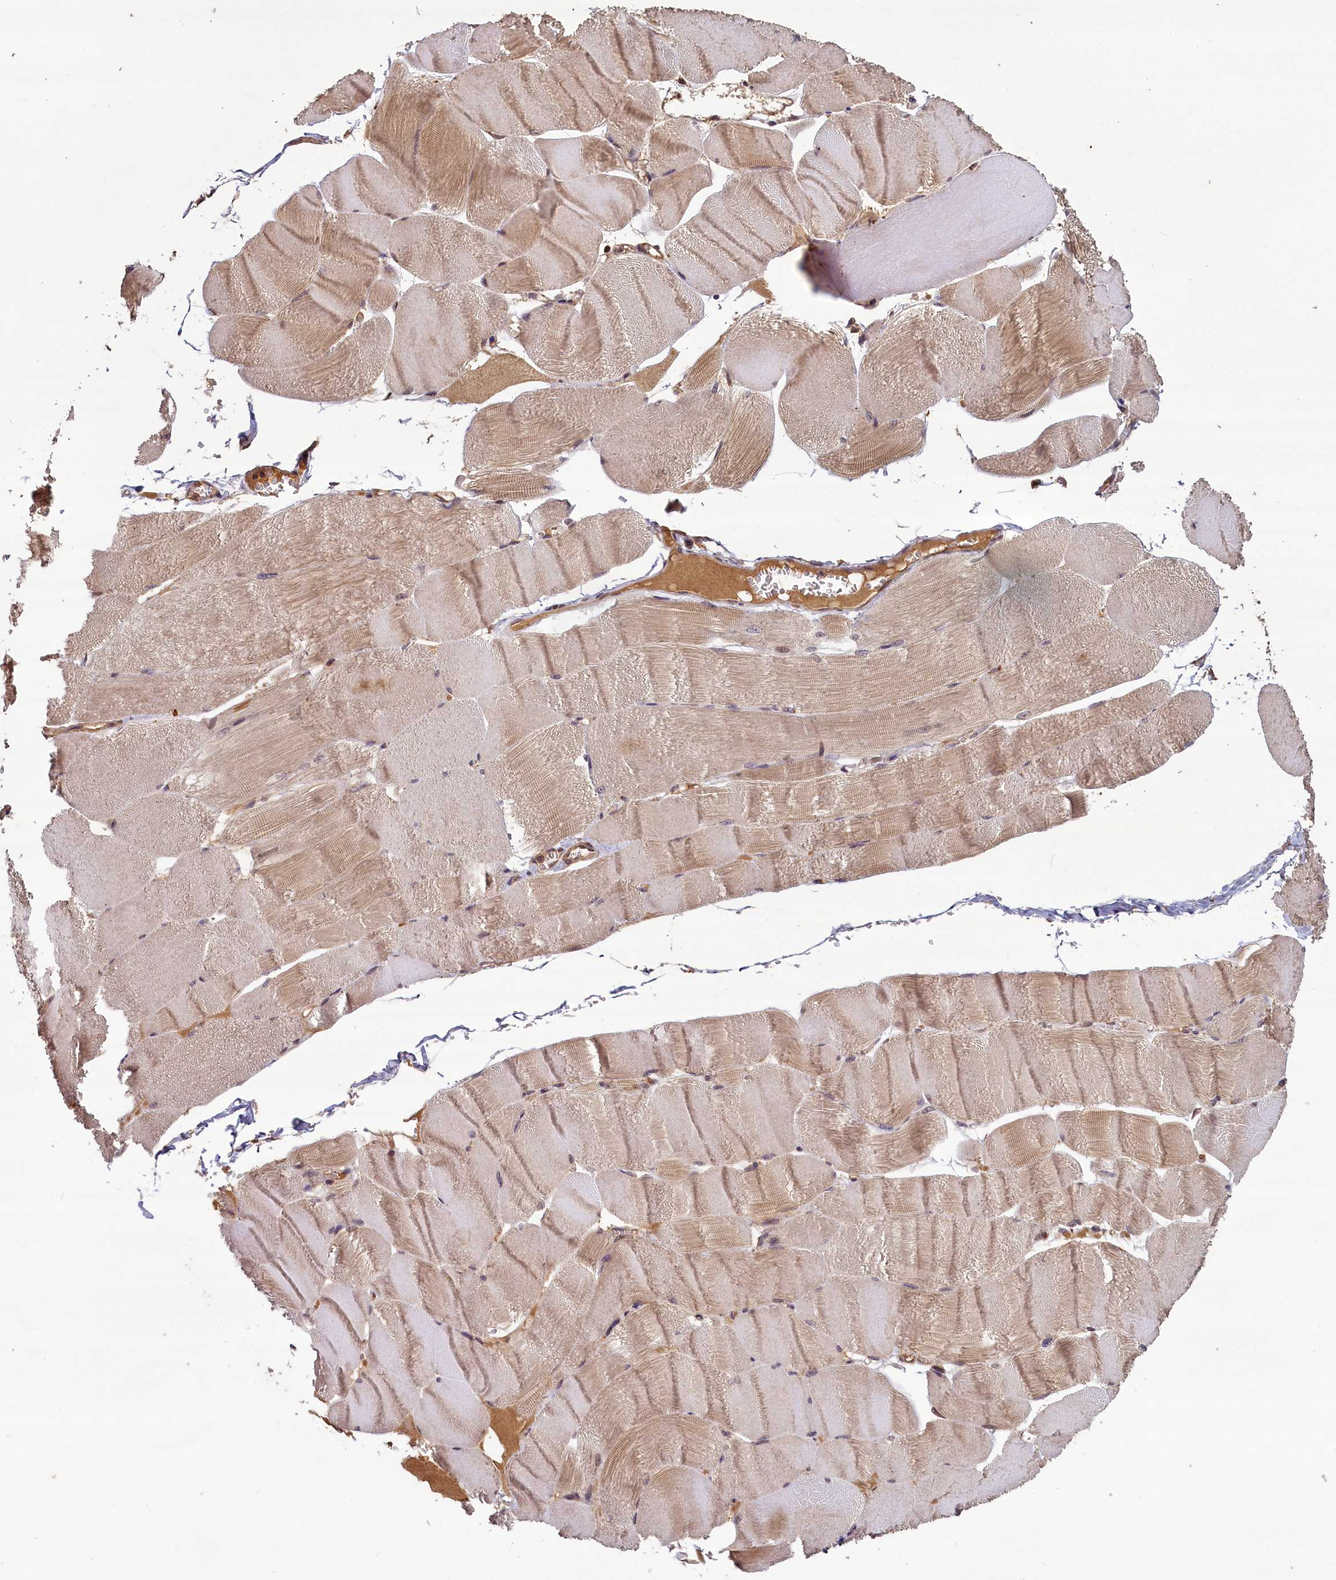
{"staining": {"intensity": "weak", "quantity": "25%-75%", "location": "cytoplasmic/membranous"}, "tissue": "skeletal muscle", "cell_type": "Myocytes", "image_type": "normal", "snomed": [{"axis": "morphology", "description": "Normal tissue, NOS"}, {"axis": "morphology", "description": "Basal cell carcinoma"}, {"axis": "topography", "description": "Skeletal muscle"}], "caption": "The image displays staining of unremarkable skeletal muscle, revealing weak cytoplasmic/membranous protein positivity (brown color) within myocytes.", "gene": "NUDT6", "patient": {"sex": "female", "age": 64}}